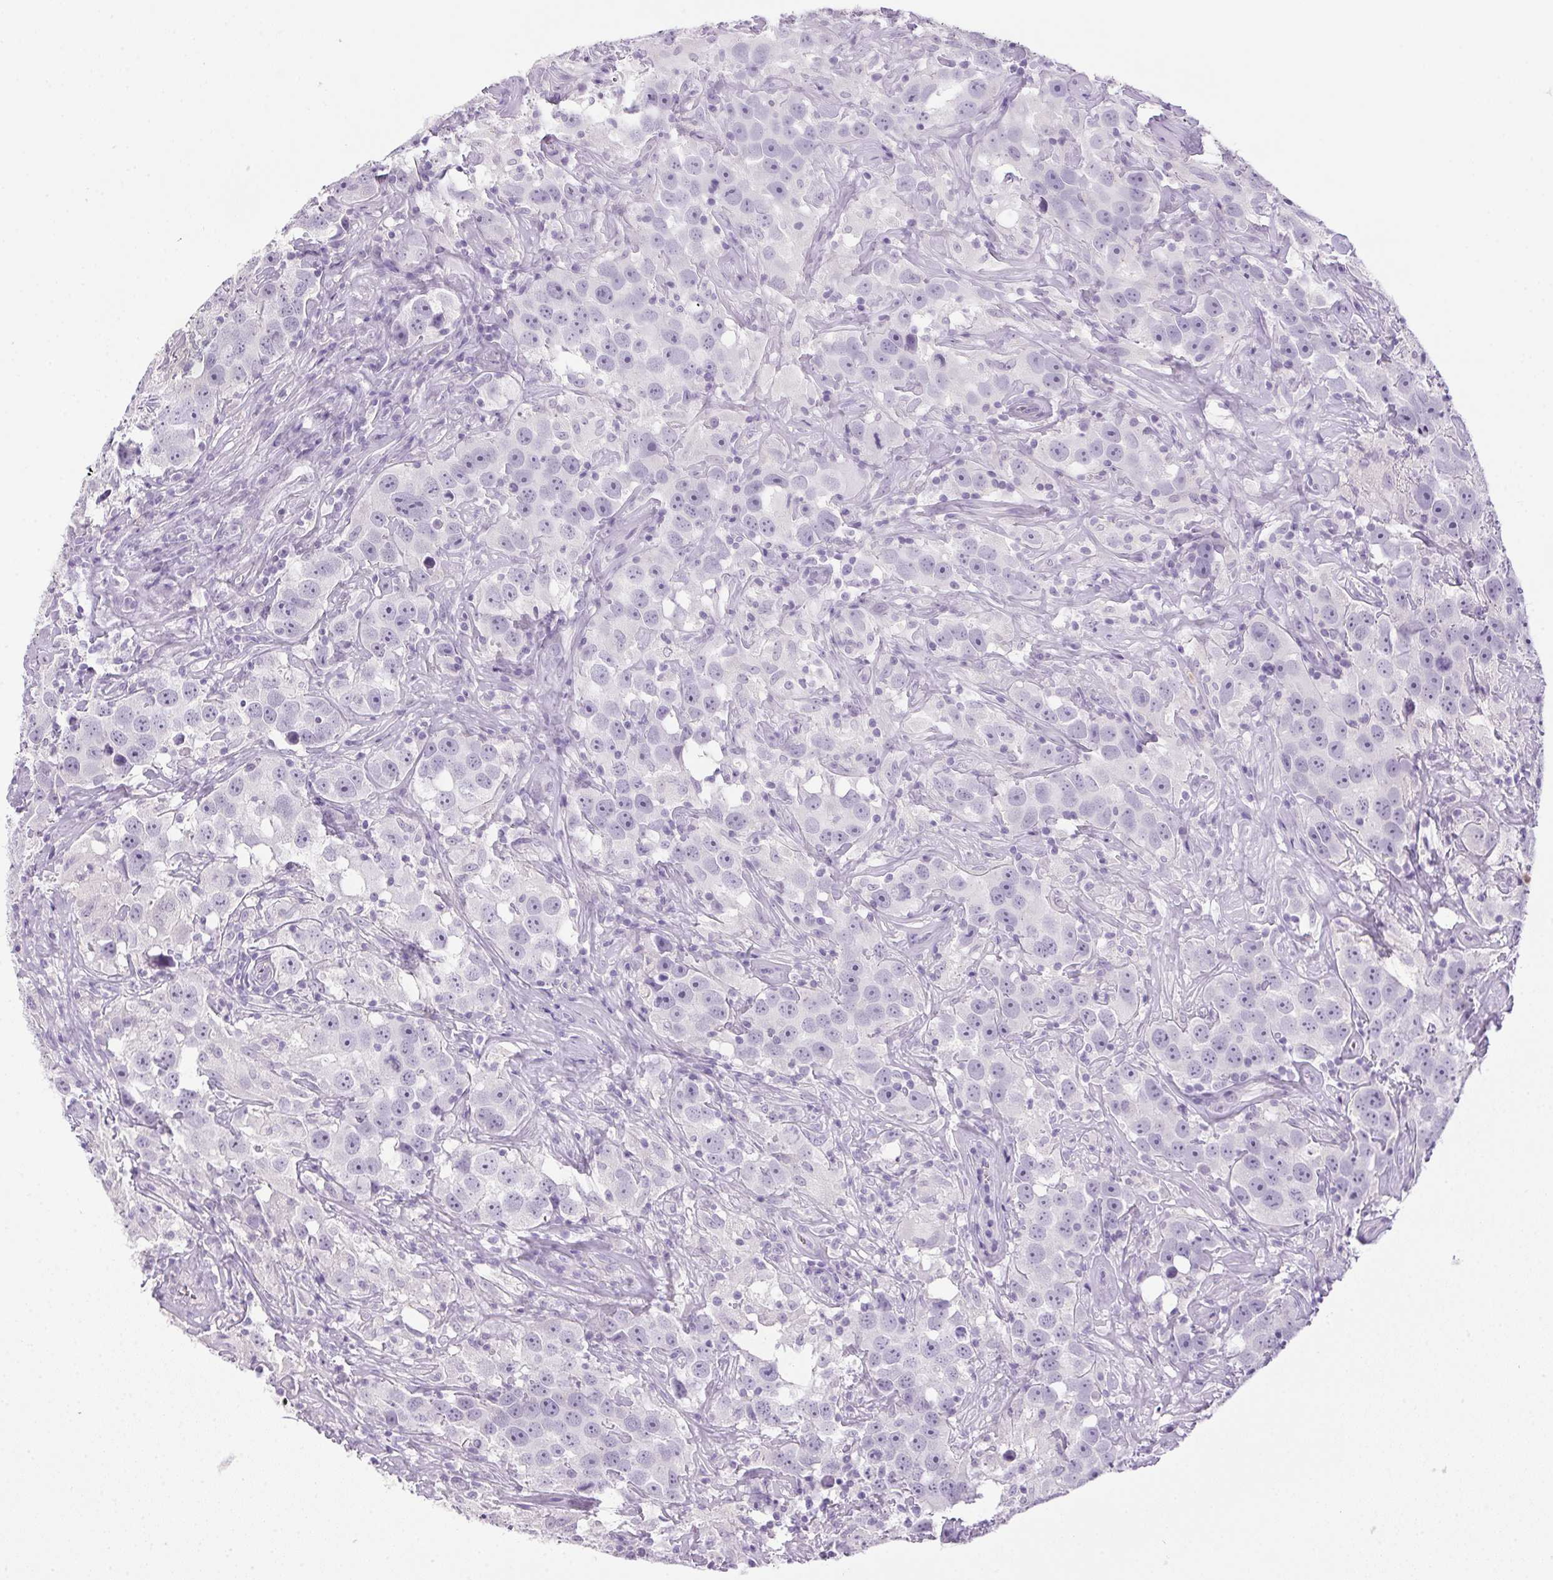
{"staining": {"intensity": "negative", "quantity": "none", "location": "none"}, "tissue": "testis cancer", "cell_type": "Tumor cells", "image_type": "cancer", "snomed": [{"axis": "morphology", "description": "Seminoma, NOS"}, {"axis": "topography", "description": "Testis"}], "caption": "Immunohistochemistry micrograph of neoplastic tissue: human testis seminoma stained with DAB demonstrates no significant protein positivity in tumor cells.", "gene": "POPDC2", "patient": {"sex": "male", "age": 49}}